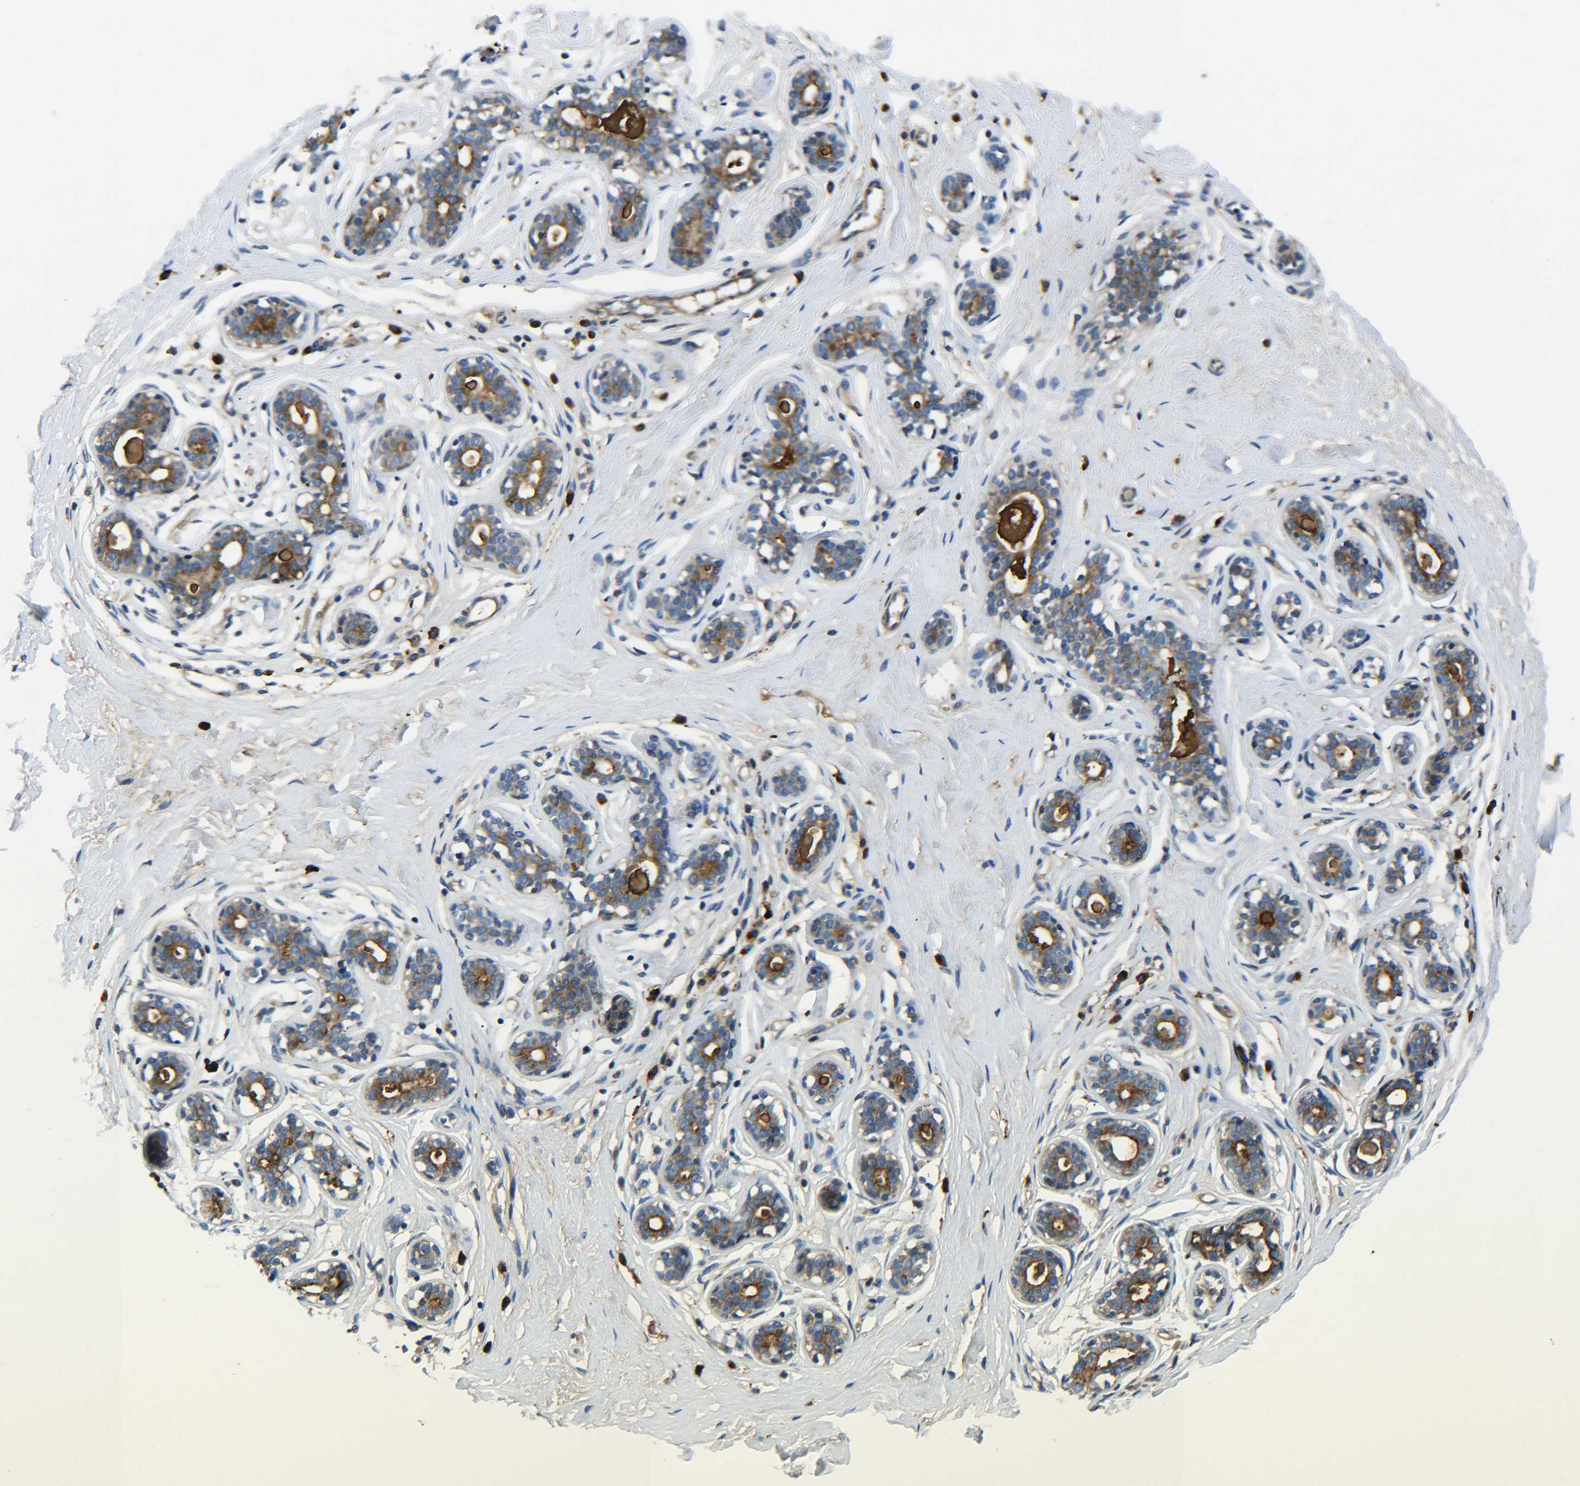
{"staining": {"intensity": "negative", "quantity": "none", "location": "none"}, "tissue": "breast", "cell_type": "Adipocytes", "image_type": "normal", "snomed": [{"axis": "morphology", "description": "Normal tissue, NOS"}, {"axis": "topography", "description": "Breast"}], "caption": "Normal breast was stained to show a protein in brown. There is no significant expression in adipocytes.", "gene": "RAB1B", "patient": {"sex": "female", "age": 23}}